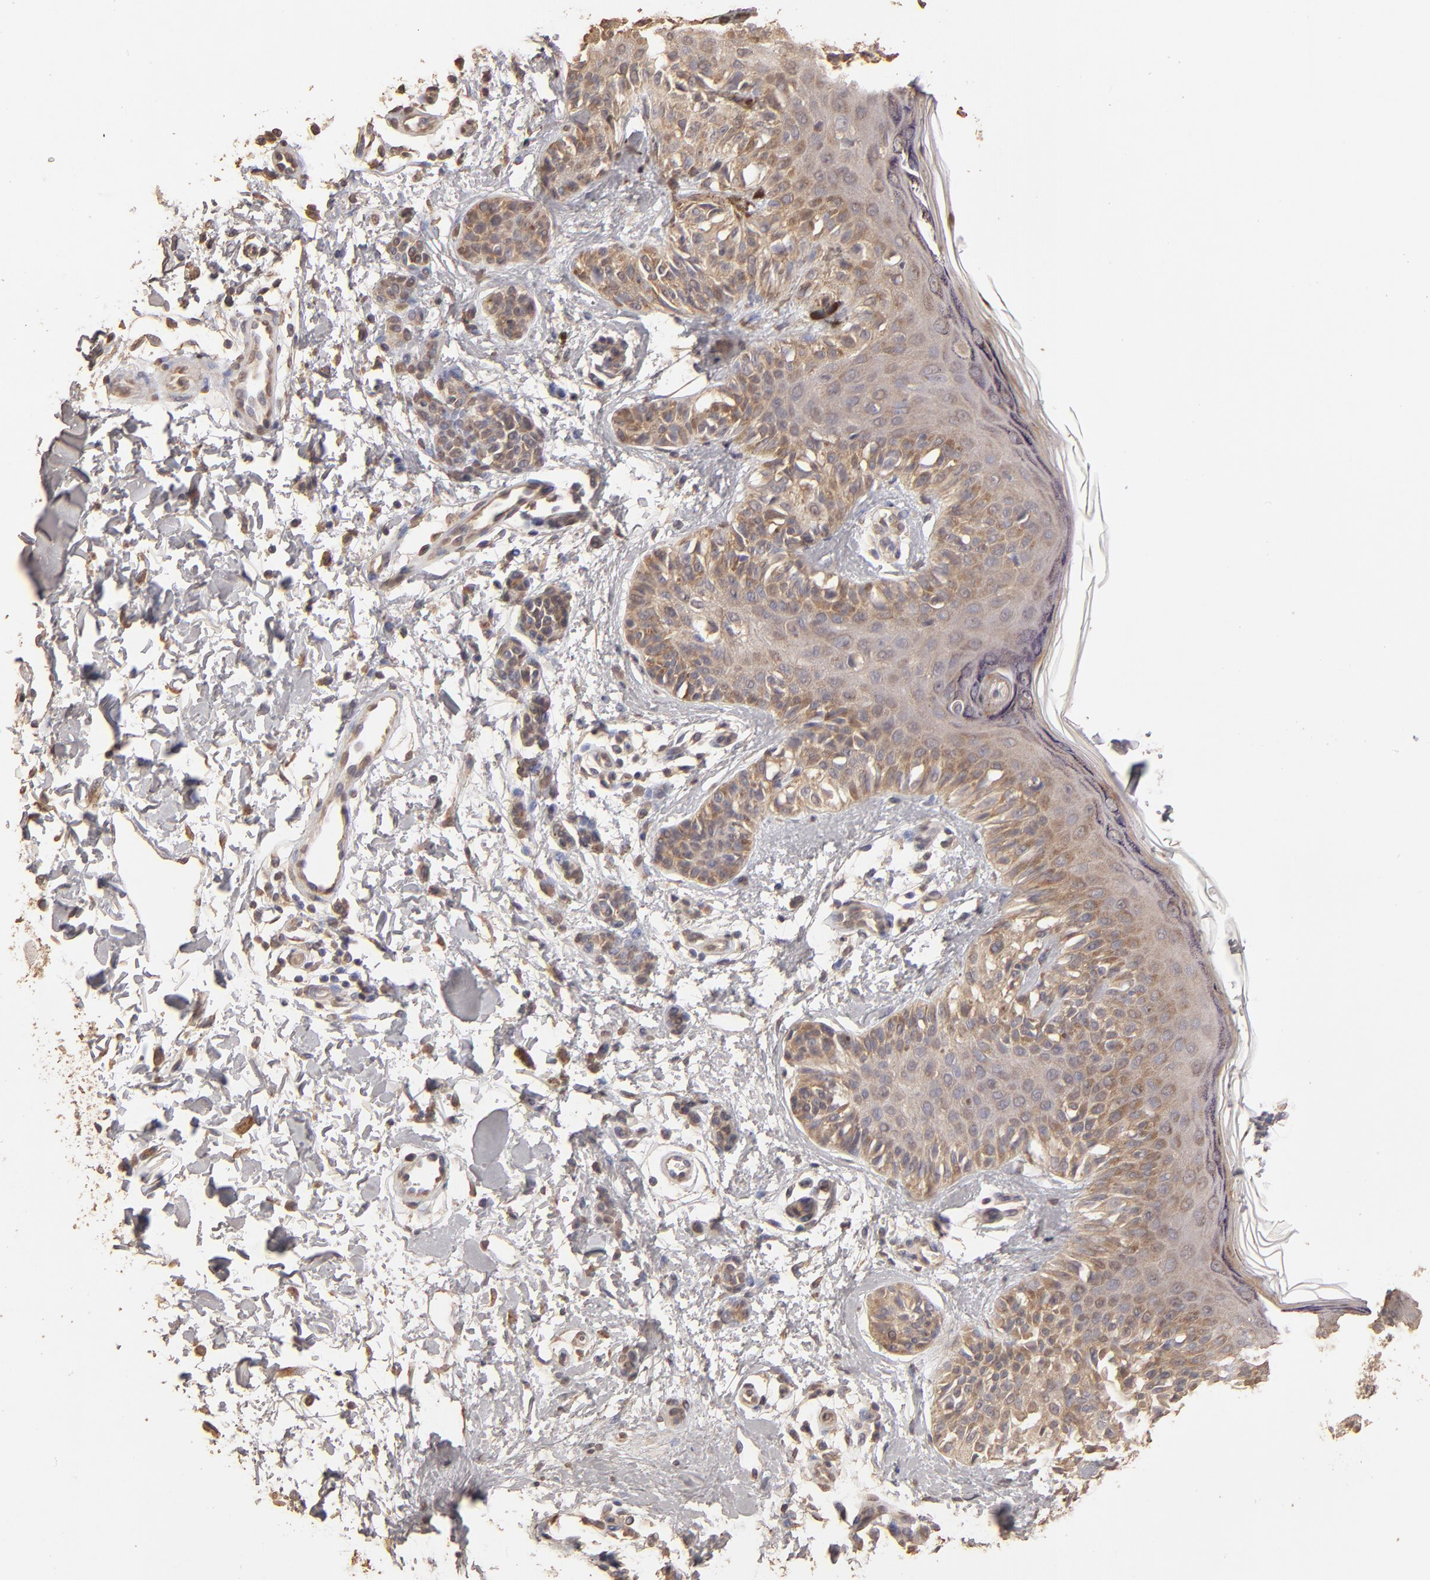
{"staining": {"intensity": "moderate", "quantity": ">75%", "location": "cytoplasmic/membranous"}, "tissue": "melanoma", "cell_type": "Tumor cells", "image_type": "cancer", "snomed": [{"axis": "morphology", "description": "Normal tissue, NOS"}, {"axis": "morphology", "description": "Malignant melanoma, NOS"}, {"axis": "topography", "description": "Skin"}], "caption": "Moderate cytoplasmic/membranous protein staining is present in about >75% of tumor cells in melanoma.", "gene": "OPHN1", "patient": {"sex": "male", "age": 83}}